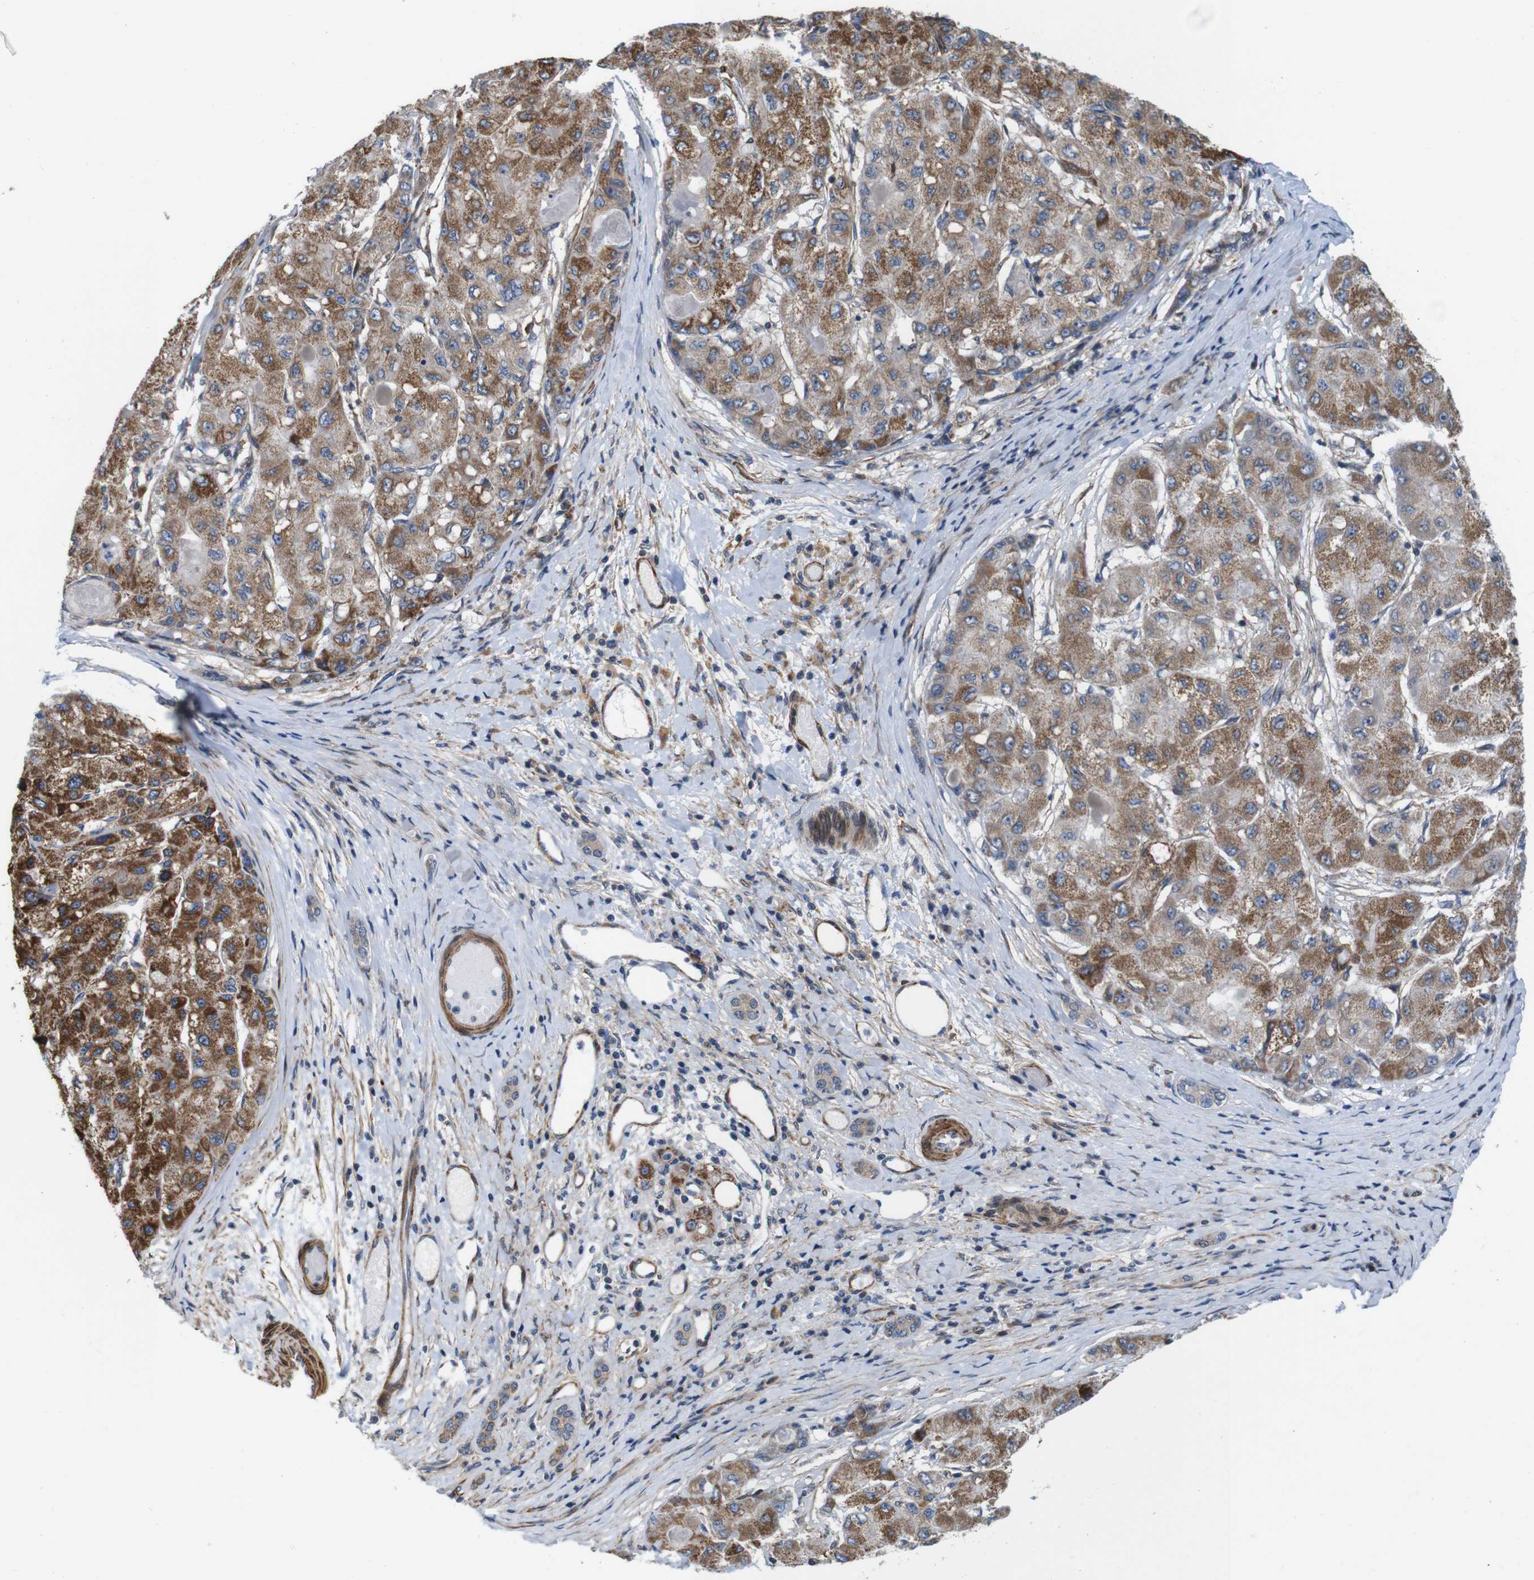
{"staining": {"intensity": "strong", "quantity": ">75%", "location": "cytoplasmic/membranous"}, "tissue": "liver cancer", "cell_type": "Tumor cells", "image_type": "cancer", "snomed": [{"axis": "morphology", "description": "Carcinoma, Hepatocellular, NOS"}, {"axis": "topography", "description": "Liver"}], "caption": "A brown stain shows strong cytoplasmic/membranous positivity of a protein in hepatocellular carcinoma (liver) tumor cells. The staining was performed using DAB to visualize the protein expression in brown, while the nuclei were stained in blue with hematoxylin (Magnification: 20x).", "gene": "GGT7", "patient": {"sex": "male", "age": 80}}